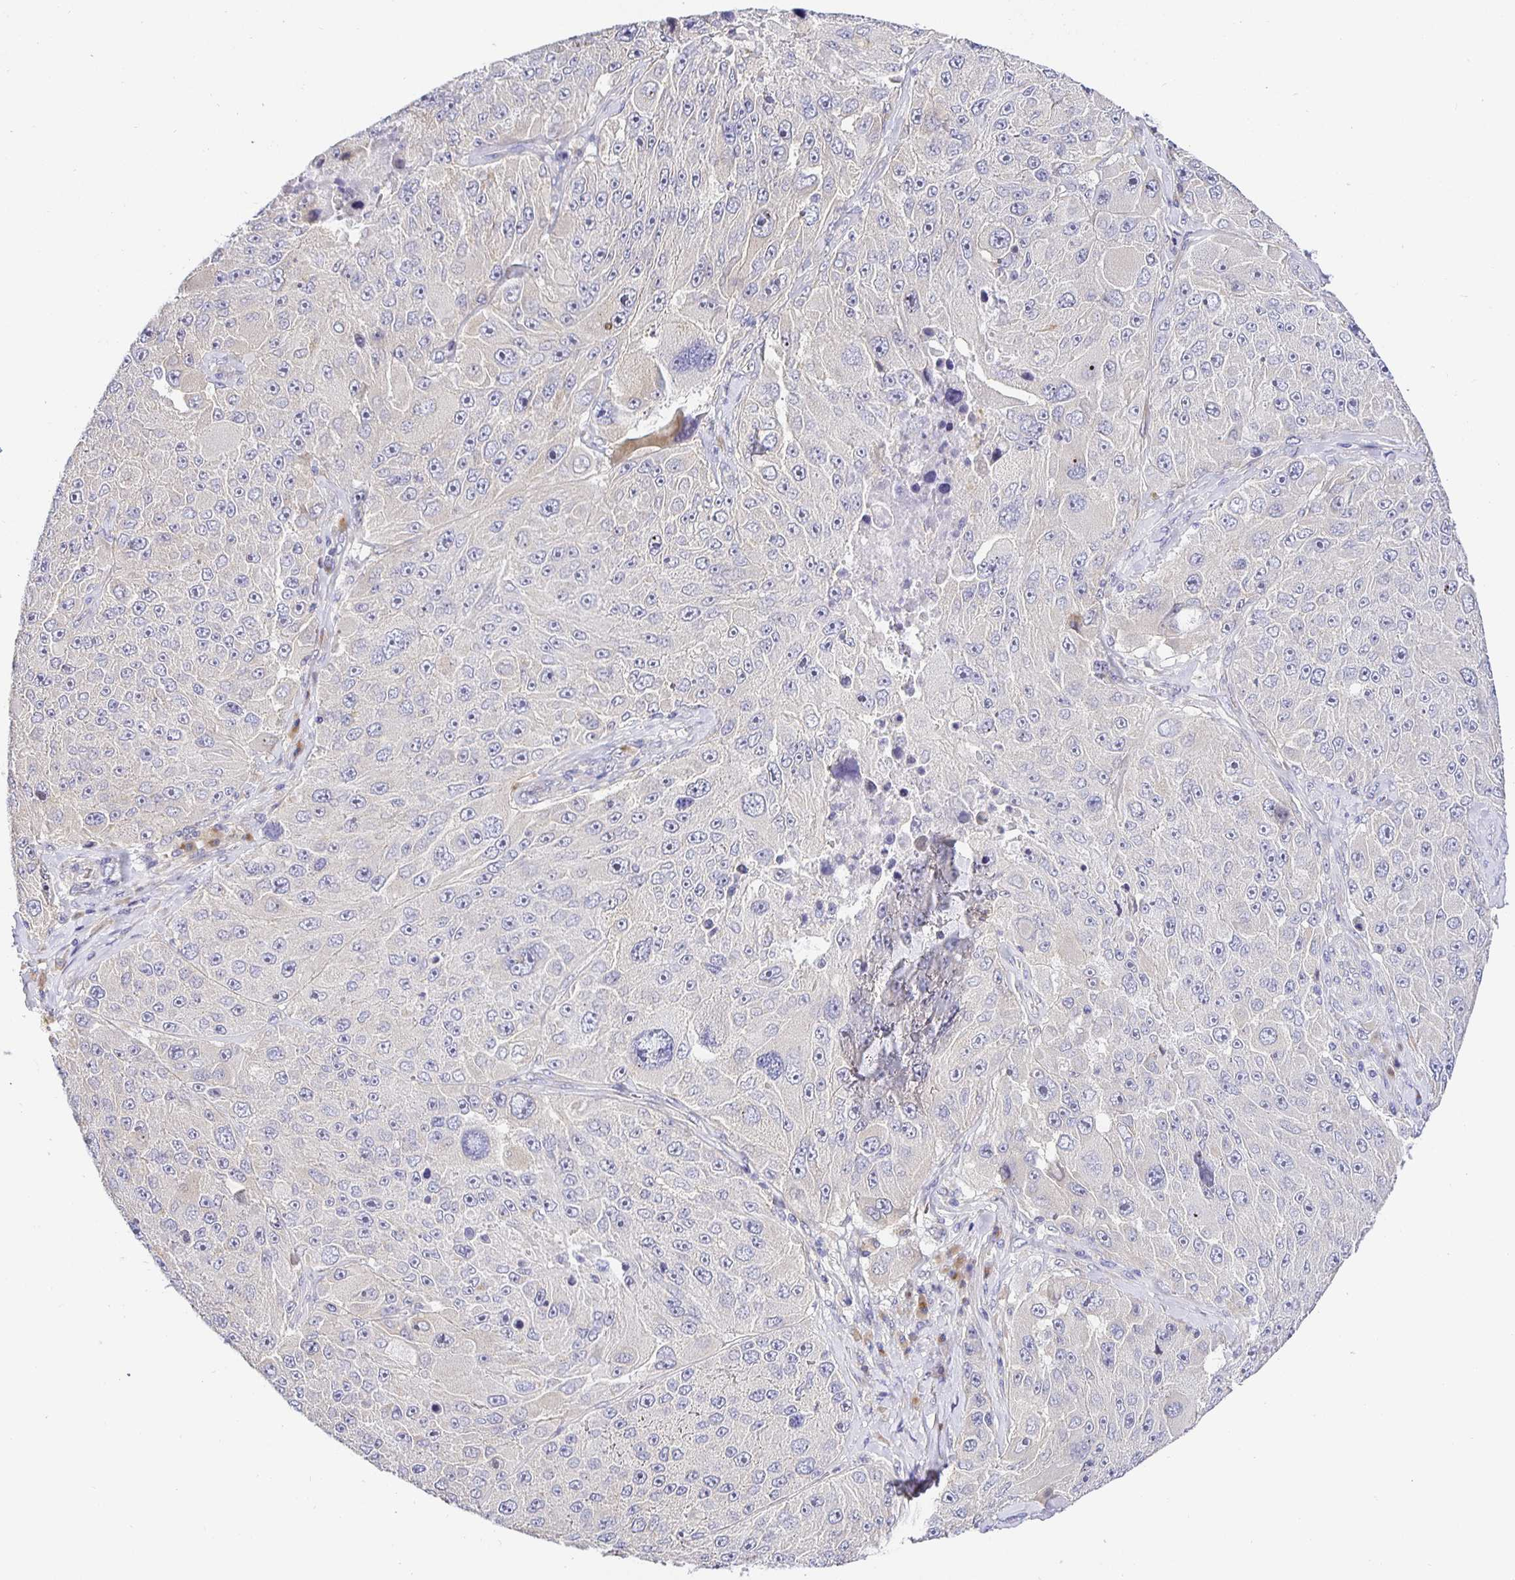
{"staining": {"intensity": "negative", "quantity": "none", "location": "none"}, "tissue": "melanoma", "cell_type": "Tumor cells", "image_type": "cancer", "snomed": [{"axis": "morphology", "description": "Malignant melanoma, Metastatic site"}, {"axis": "topography", "description": "Lymph node"}], "caption": "Immunohistochemistry (IHC) photomicrograph of neoplastic tissue: malignant melanoma (metastatic site) stained with DAB (3,3'-diaminobenzidine) exhibits no significant protein positivity in tumor cells.", "gene": "OPALIN", "patient": {"sex": "male", "age": 62}}